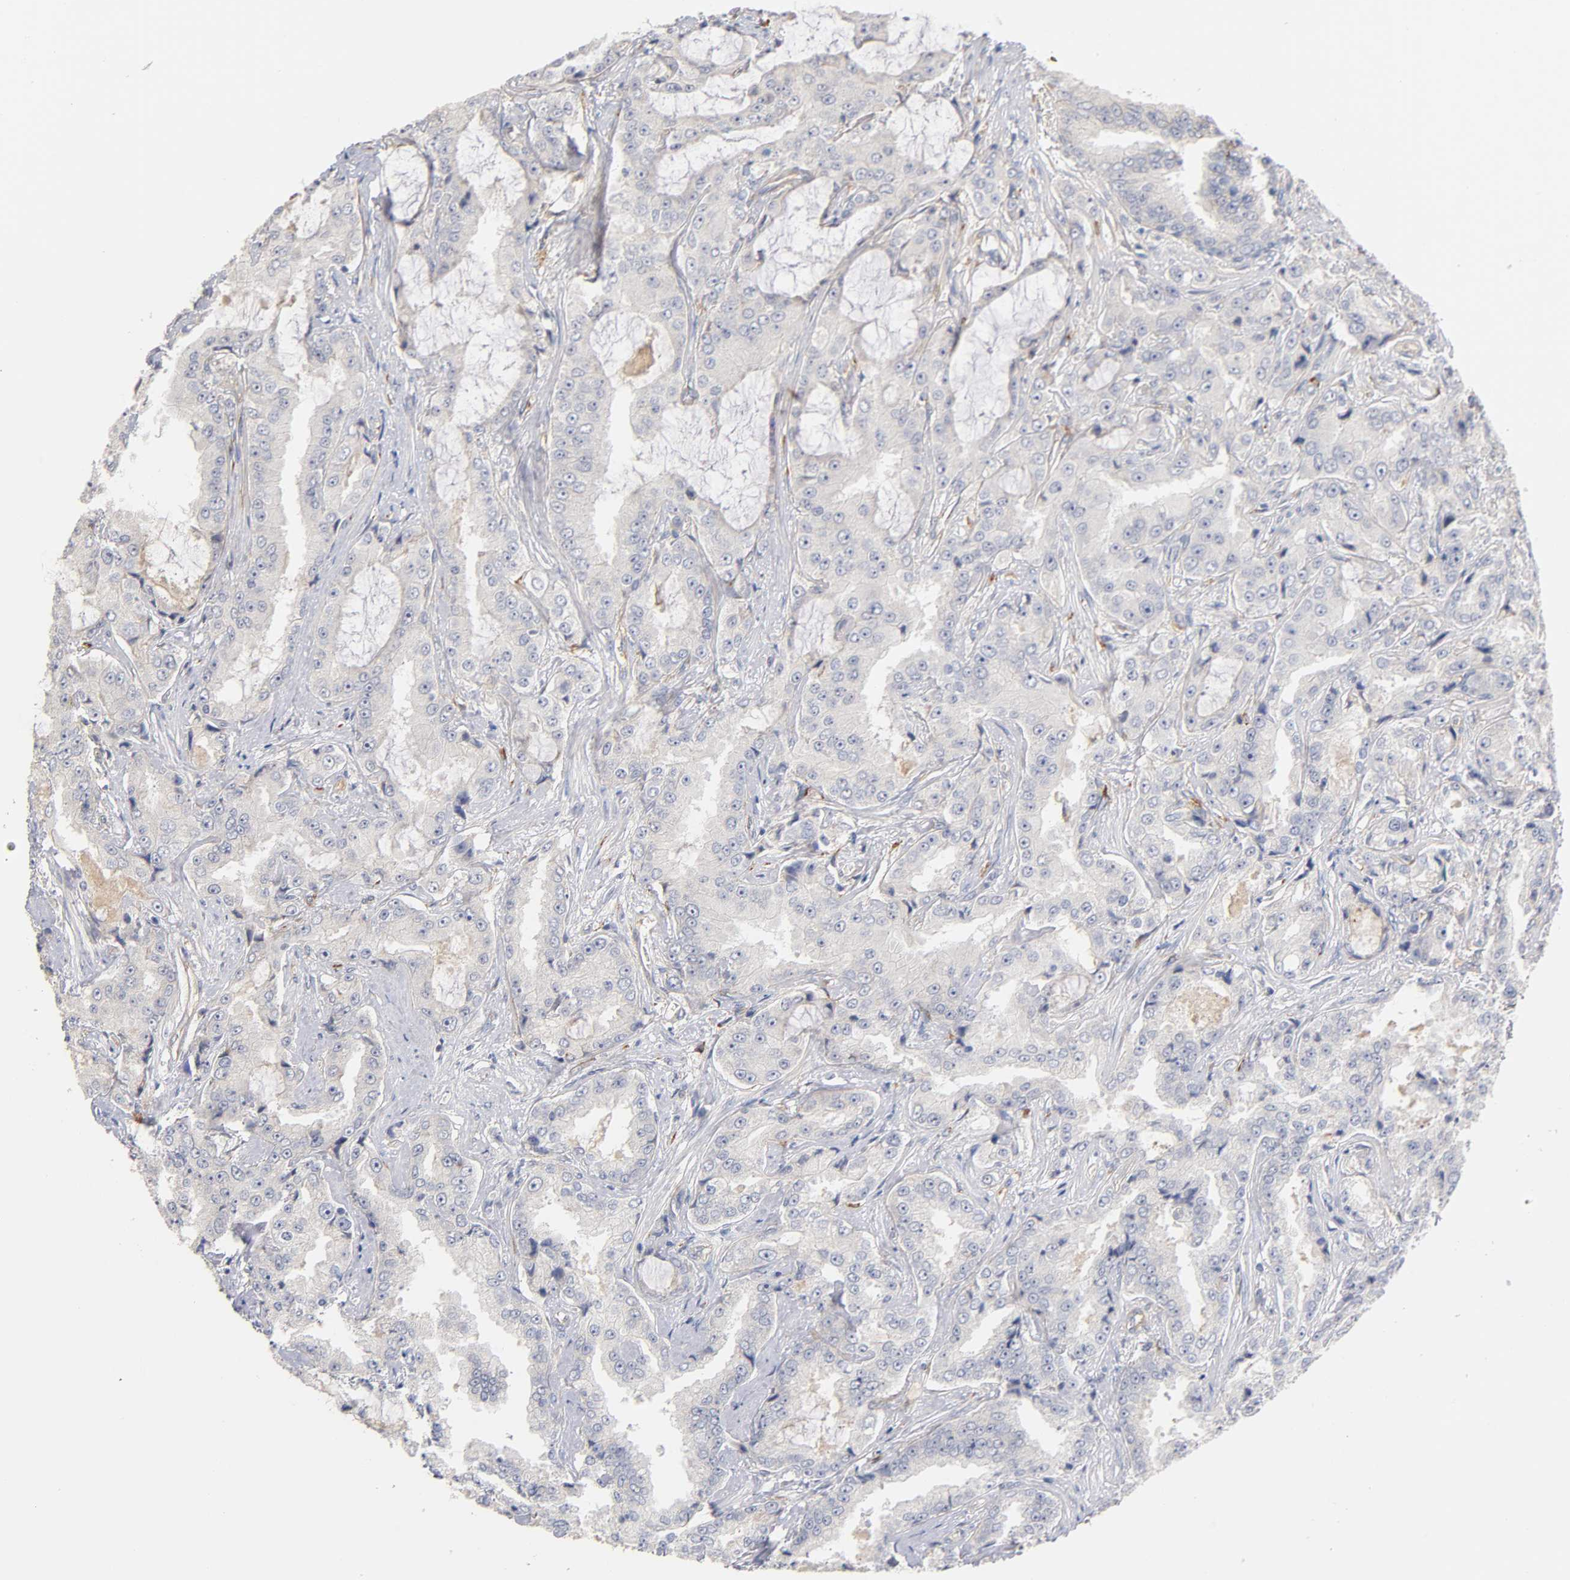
{"staining": {"intensity": "negative", "quantity": "none", "location": "none"}, "tissue": "prostate cancer", "cell_type": "Tumor cells", "image_type": "cancer", "snomed": [{"axis": "morphology", "description": "Adenocarcinoma, High grade"}, {"axis": "topography", "description": "Prostate"}], "caption": "Image shows no protein expression in tumor cells of adenocarcinoma (high-grade) (prostate) tissue.", "gene": "LAMB1", "patient": {"sex": "male", "age": 73}}